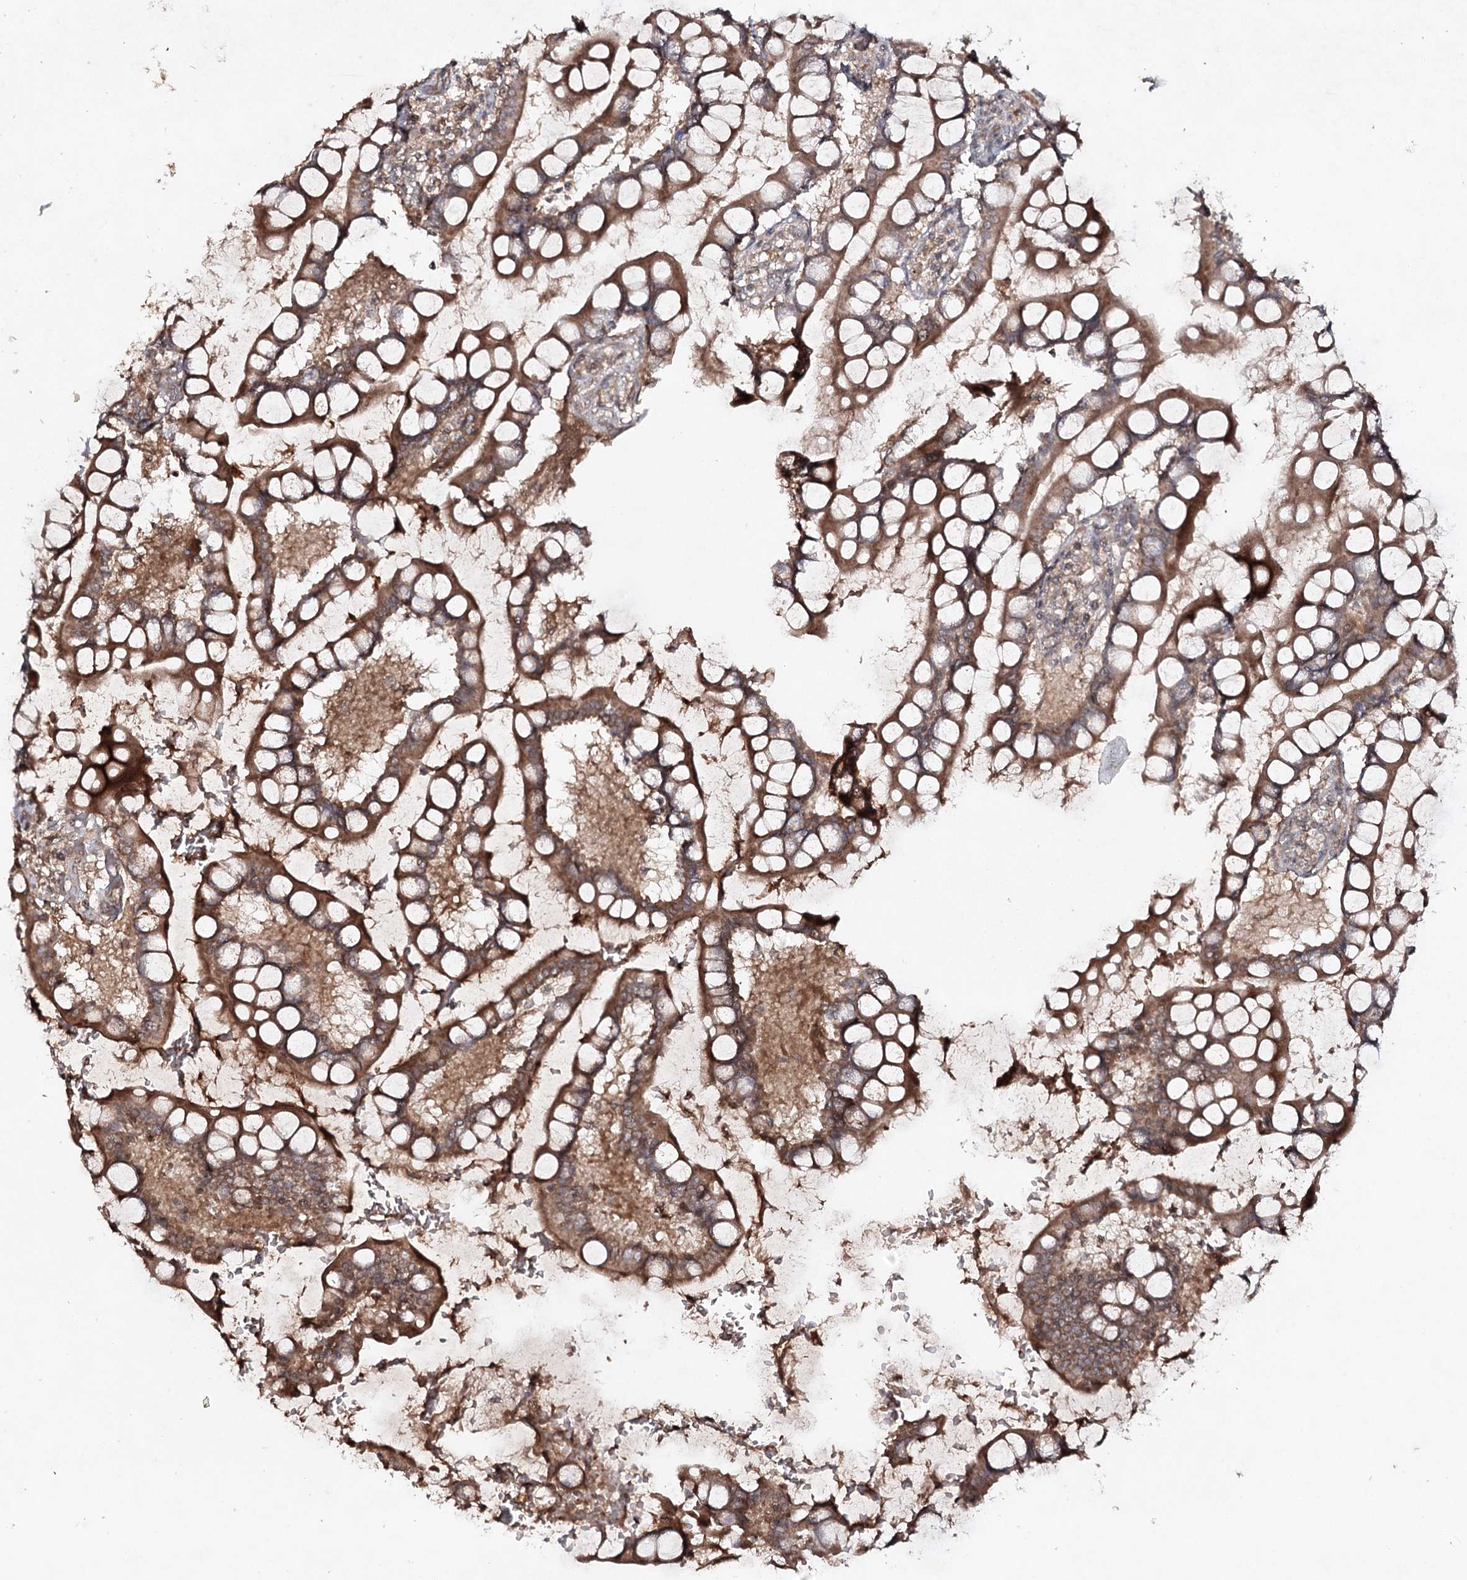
{"staining": {"intensity": "moderate", "quantity": ">75%", "location": "cytoplasmic/membranous"}, "tissue": "small intestine", "cell_type": "Glandular cells", "image_type": "normal", "snomed": [{"axis": "morphology", "description": "Normal tissue, NOS"}, {"axis": "topography", "description": "Small intestine"}], "caption": "Moderate cytoplasmic/membranous positivity is seen in approximately >75% of glandular cells in unremarkable small intestine.", "gene": "CYP2B6", "patient": {"sex": "male", "age": 52}}